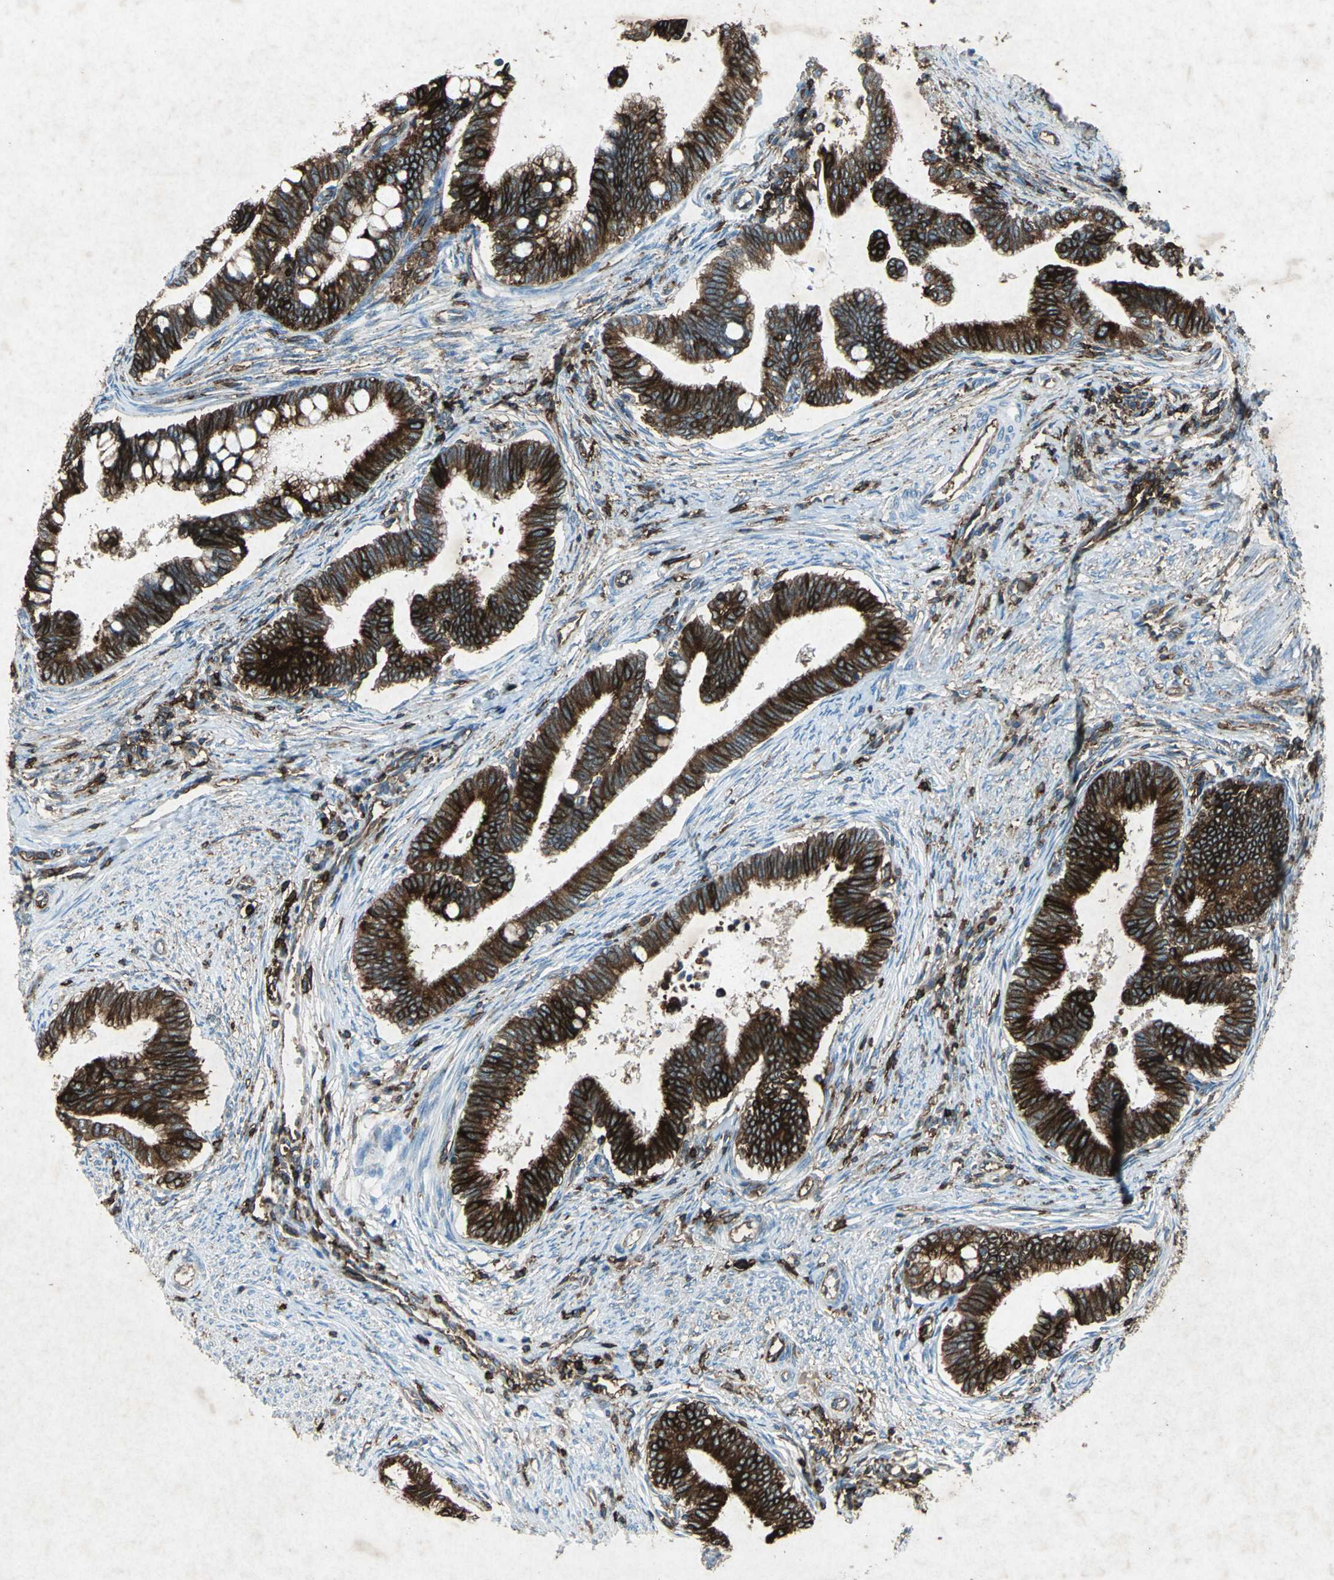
{"staining": {"intensity": "strong", "quantity": ">75%", "location": "cytoplasmic/membranous"}, "tissue": "cervical cancer", "cell_type": "Tumor cells", "image_type": "cancer", "snomed": [{"axis": "morphology", "description": "Adenocarcinoma, NOS"}, {"axis": "topography", "description": "Cervix"}], "caption": "A photomicrograph showing strong cytoplasmic/membranous expression in about >75% of tumor cells in adenocarcinoma (cervical), as visualized by brown immunohistochemical staining.", "gene": "CCR6", "patient": {"sex": "female", "age": 36}}